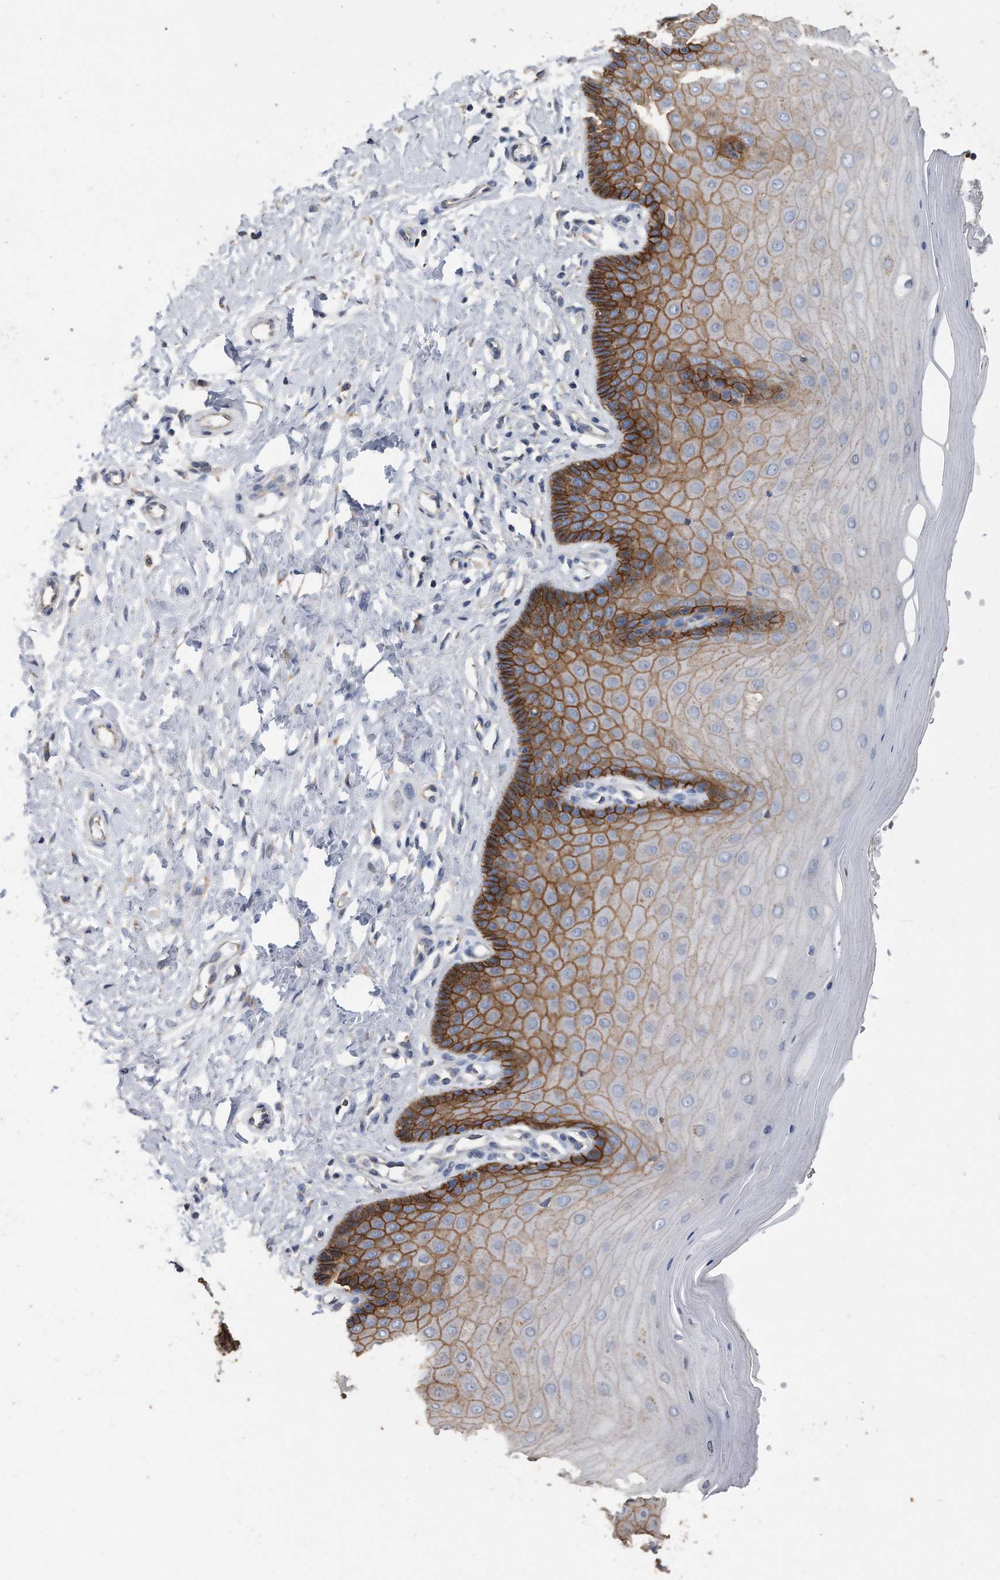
{"staining": {"intensity": "moderate", "quantity": "25%-75%", "location": "cytoplasmic/membranous"}, "tissue": "cervix", "cell_type": "Glandular cells", "image_type": "normal", "snomed": [{"axis": "morphology", "description": "Normal tissue, NOS"}, {"axis": "topography", "description": "Cervix"}], "caption": "Brown immunohistochemical staining in benign human cervix demonstrates moderate cytoplasmic/membranous expression in approximately 25%-75% of glandular cells. (Stains: DAB in brown, nuclei in blue, Microscopy: brightfield microscopy at high magnification).", "gene": "CDCP1", "patient": {"sex": "female", "age": 55}}